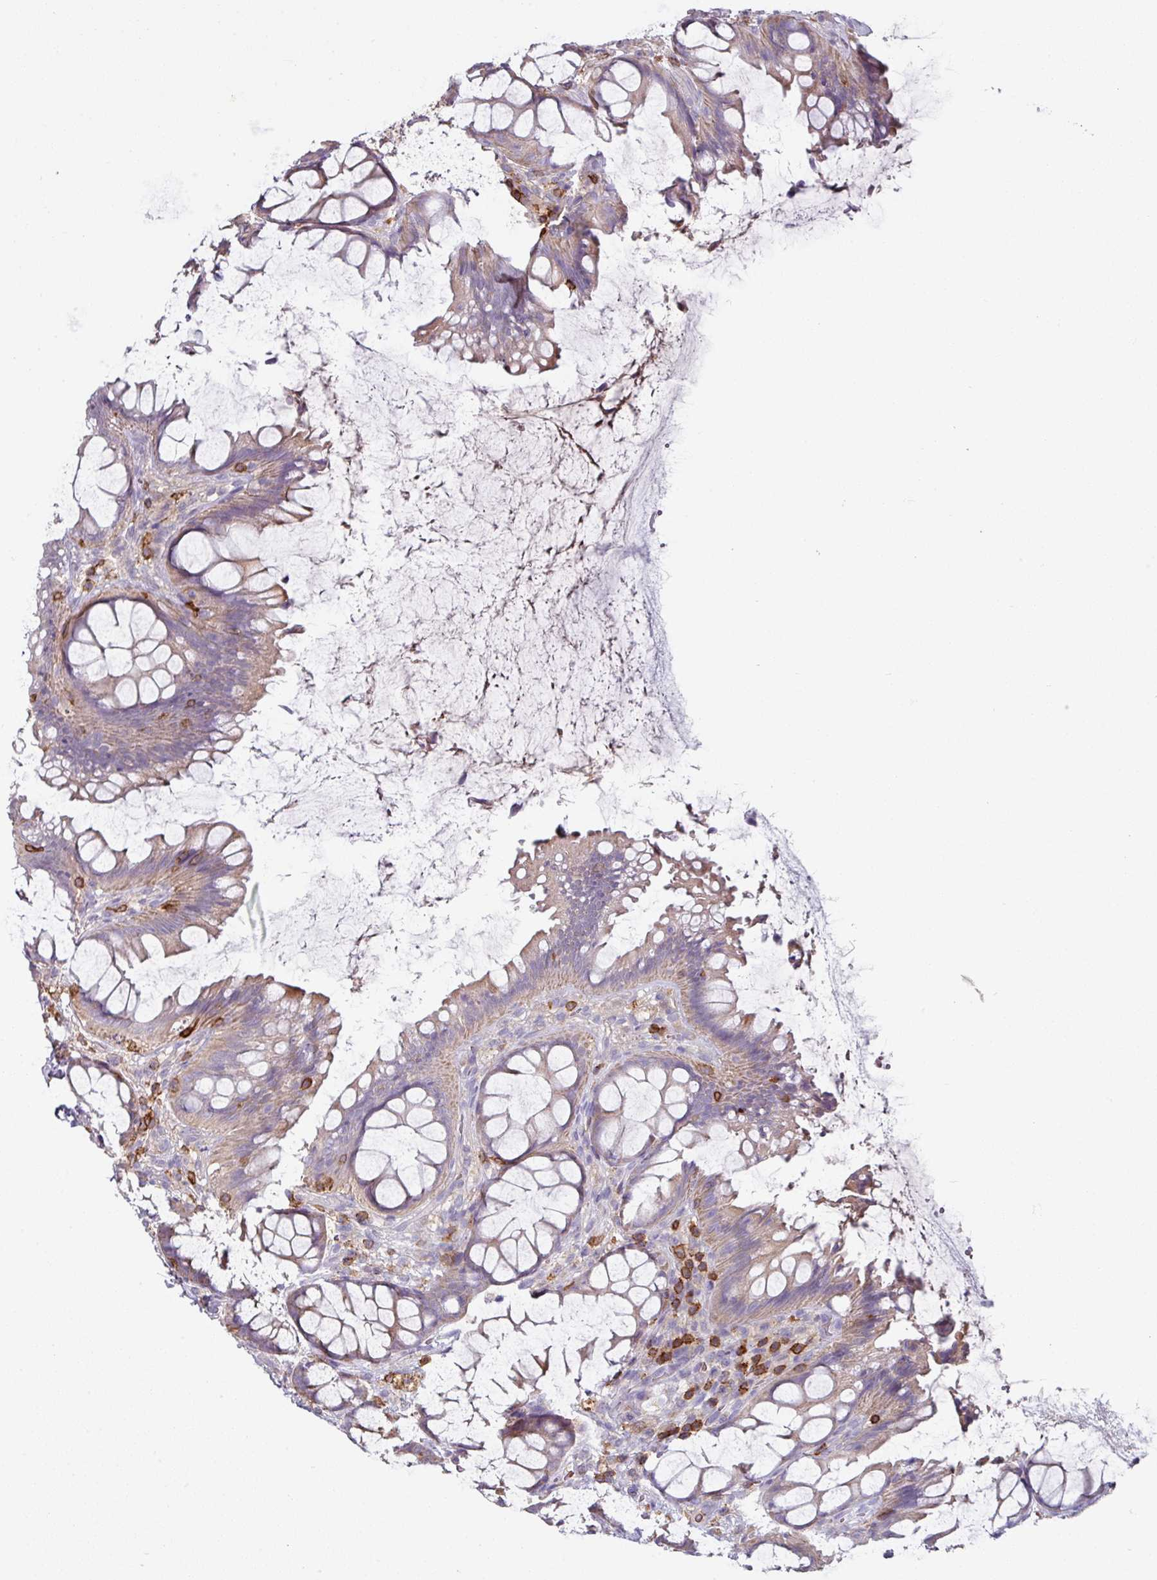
{"staining": {"intensity": "moderate", "quantity": "25%-75%", "location": "cytoplasmic/membranous"}, "tissue": "rectum", "cell_type": "Glandular cells", "image_type": "normal", "snomed": [{"axis": "morphology", "description": "Normal tissue, NOS"}, {"axis": "topography", "description": "Rectum"}], "caption": "Normal rectum was stained to show a protein in brown. There is medium levels of moderate cytoplasmic/membranous positivity in about 25%-75% of glandular cells. The protein is stained brown, and the nuclei are stained in blue (DAB IHC with brightfield microscopy, high magnification).", "gene": "CD3G", "patient": {"sex": "female", "age": 67}}